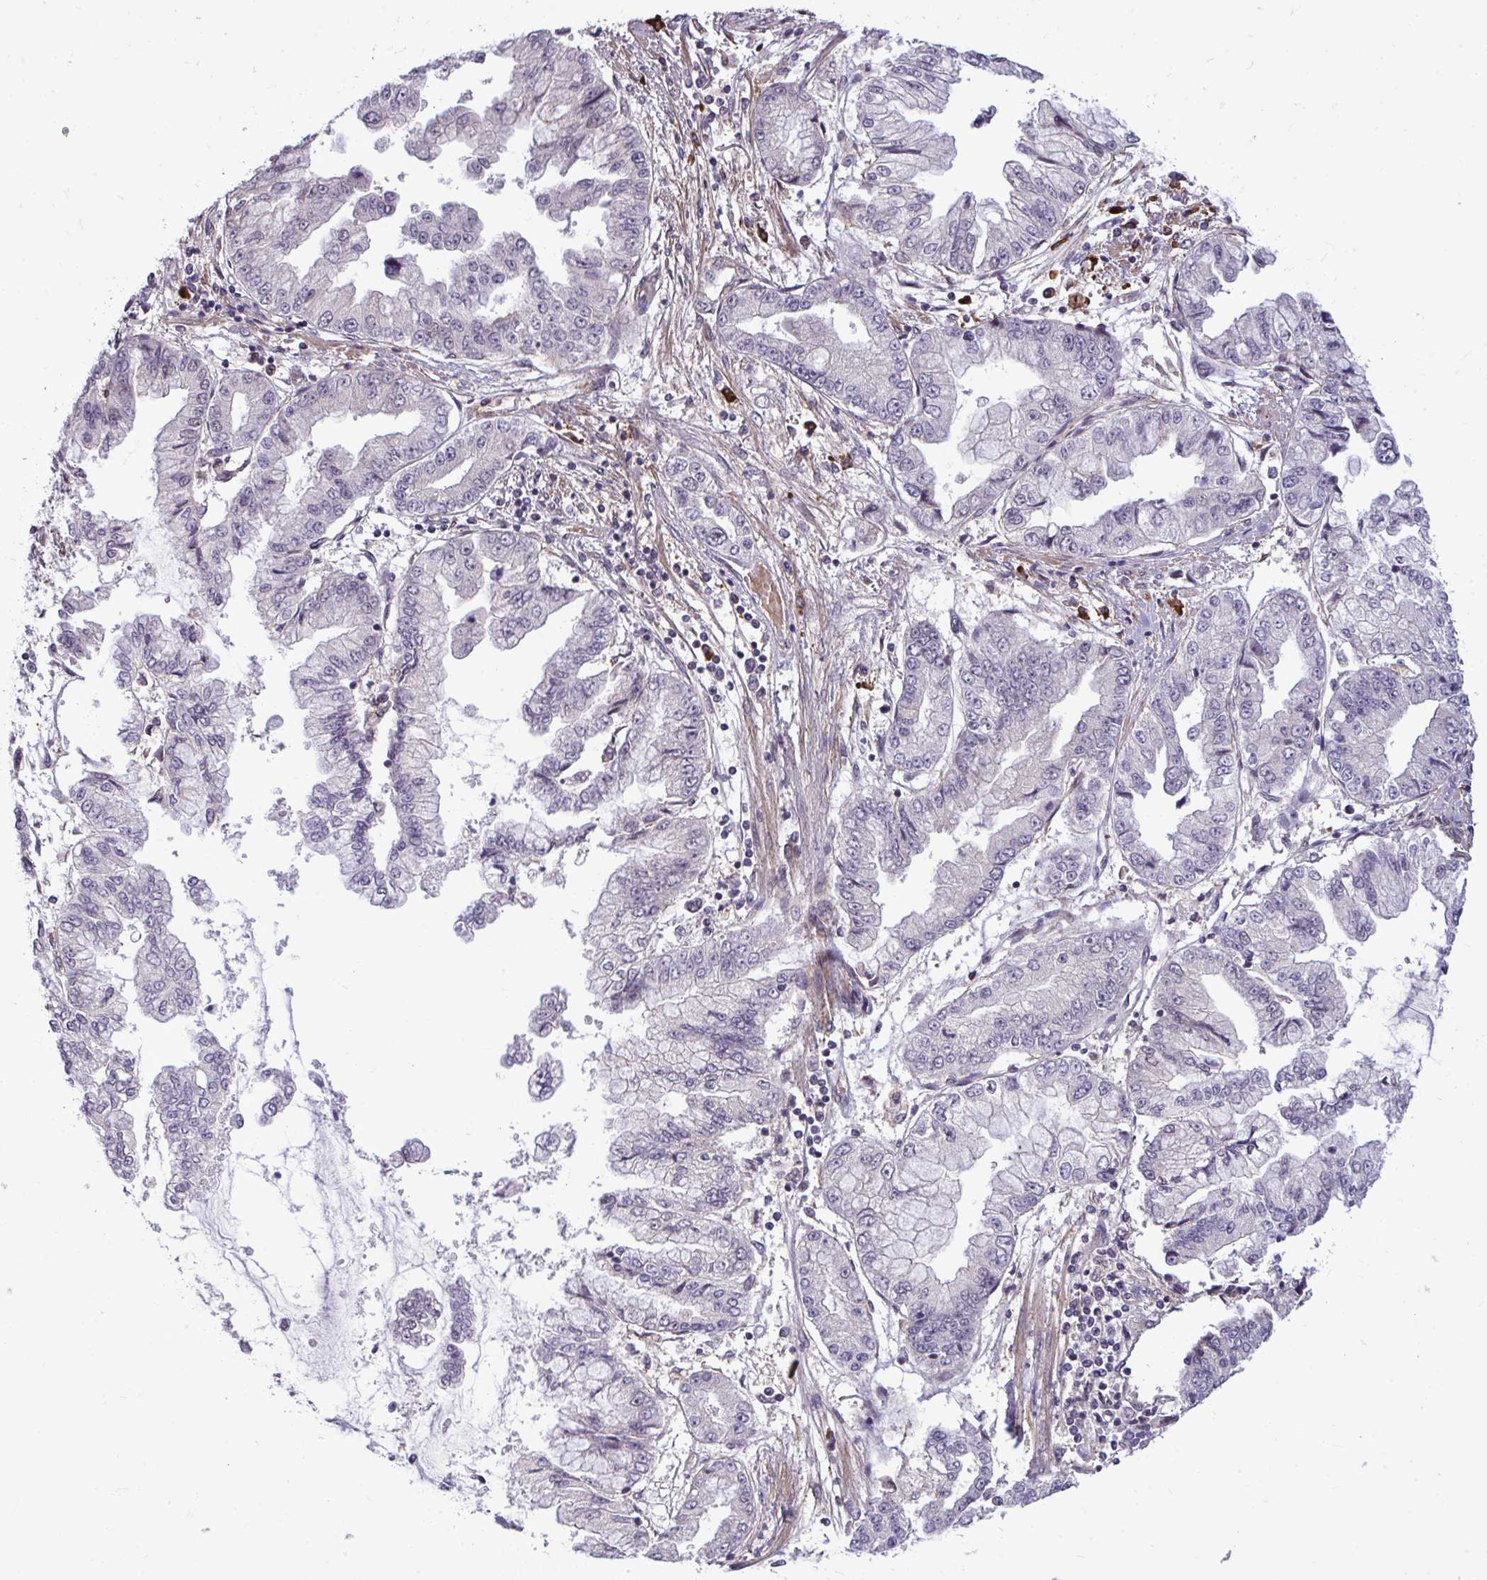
{"staining": {"intensity": "negative", "quantity": "none", "location": "none"}, "tissue": "stomach cancer", "cell_type": "Tumor cells", "image_type": "cancer", "snomed": [{"axis": "morphology", "description": "Adenocarcinoma, NOS"}, {"axis": "topography", "description": "Stomach, upper"}], "caption": "Immunohistochemistry (IHC) histopathology image of neoplastic tissue: stomach cancer stained with DAB (3,3'-diaminobenzidine) shows no significant protein positivity in tumor cells.", "gene": "ZSCAN9", "patient": {"sex": "female", "age": 74}}